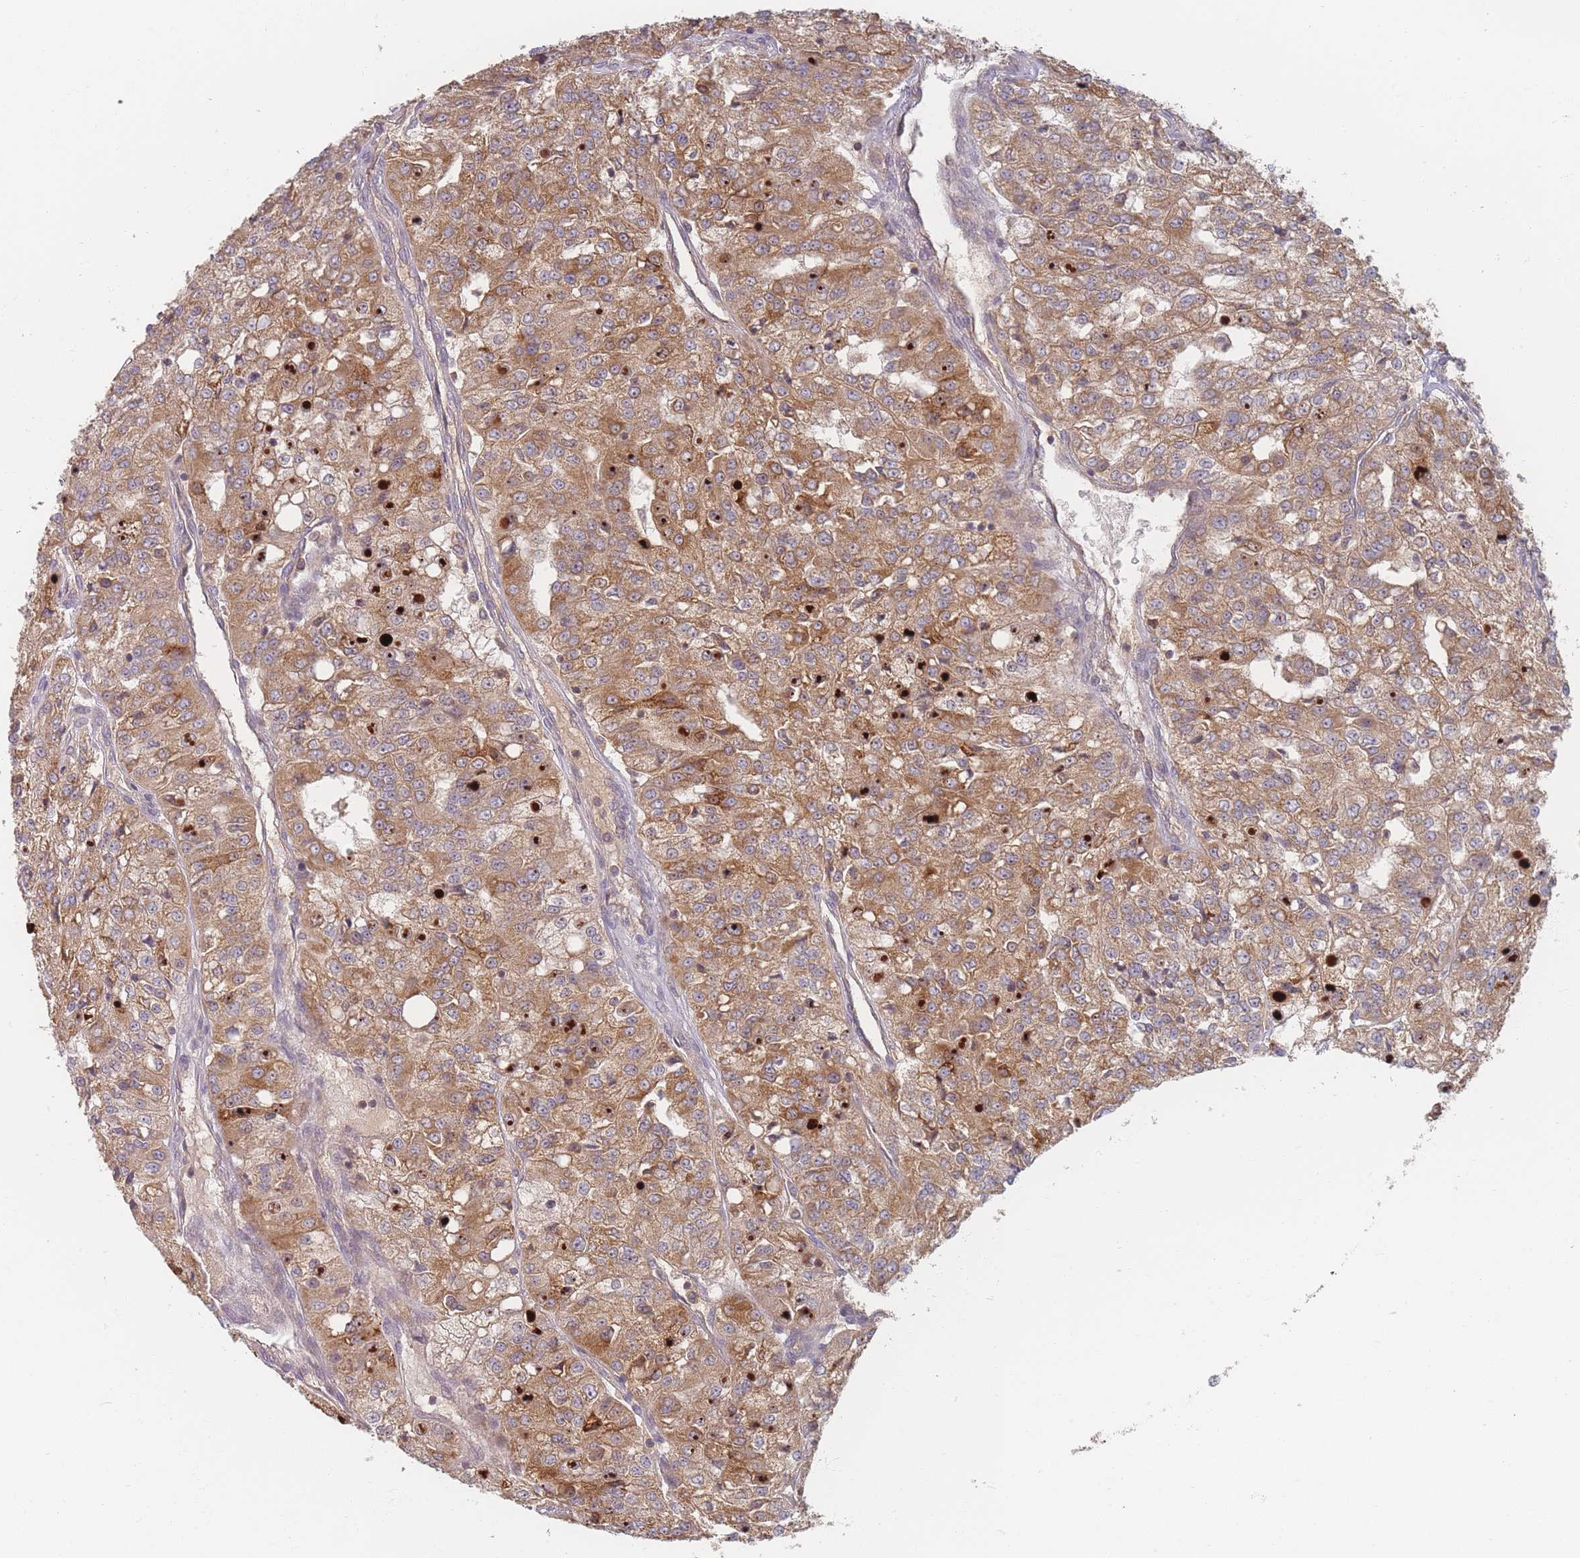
{"staining": {"intensity": "moderate", "quantity": ">75%", "location": "cytoplasmic/membranous"}, "tissue": "renal cancer", "cell_type": "Tumor cells", "image_type": "cancer", "snomed": [{"axis": "morphology", "description": "Adenocarcinoma, NOS"}, {"axis": "topography", "description": "Kidney"}], "caption": "A brown stain labels moderate cytoplasmic/membranous positivity of a protein in renal cancer tumor cells.", "gene": "SLC35F3", "patient": {"sex": "female", "age": 63}}